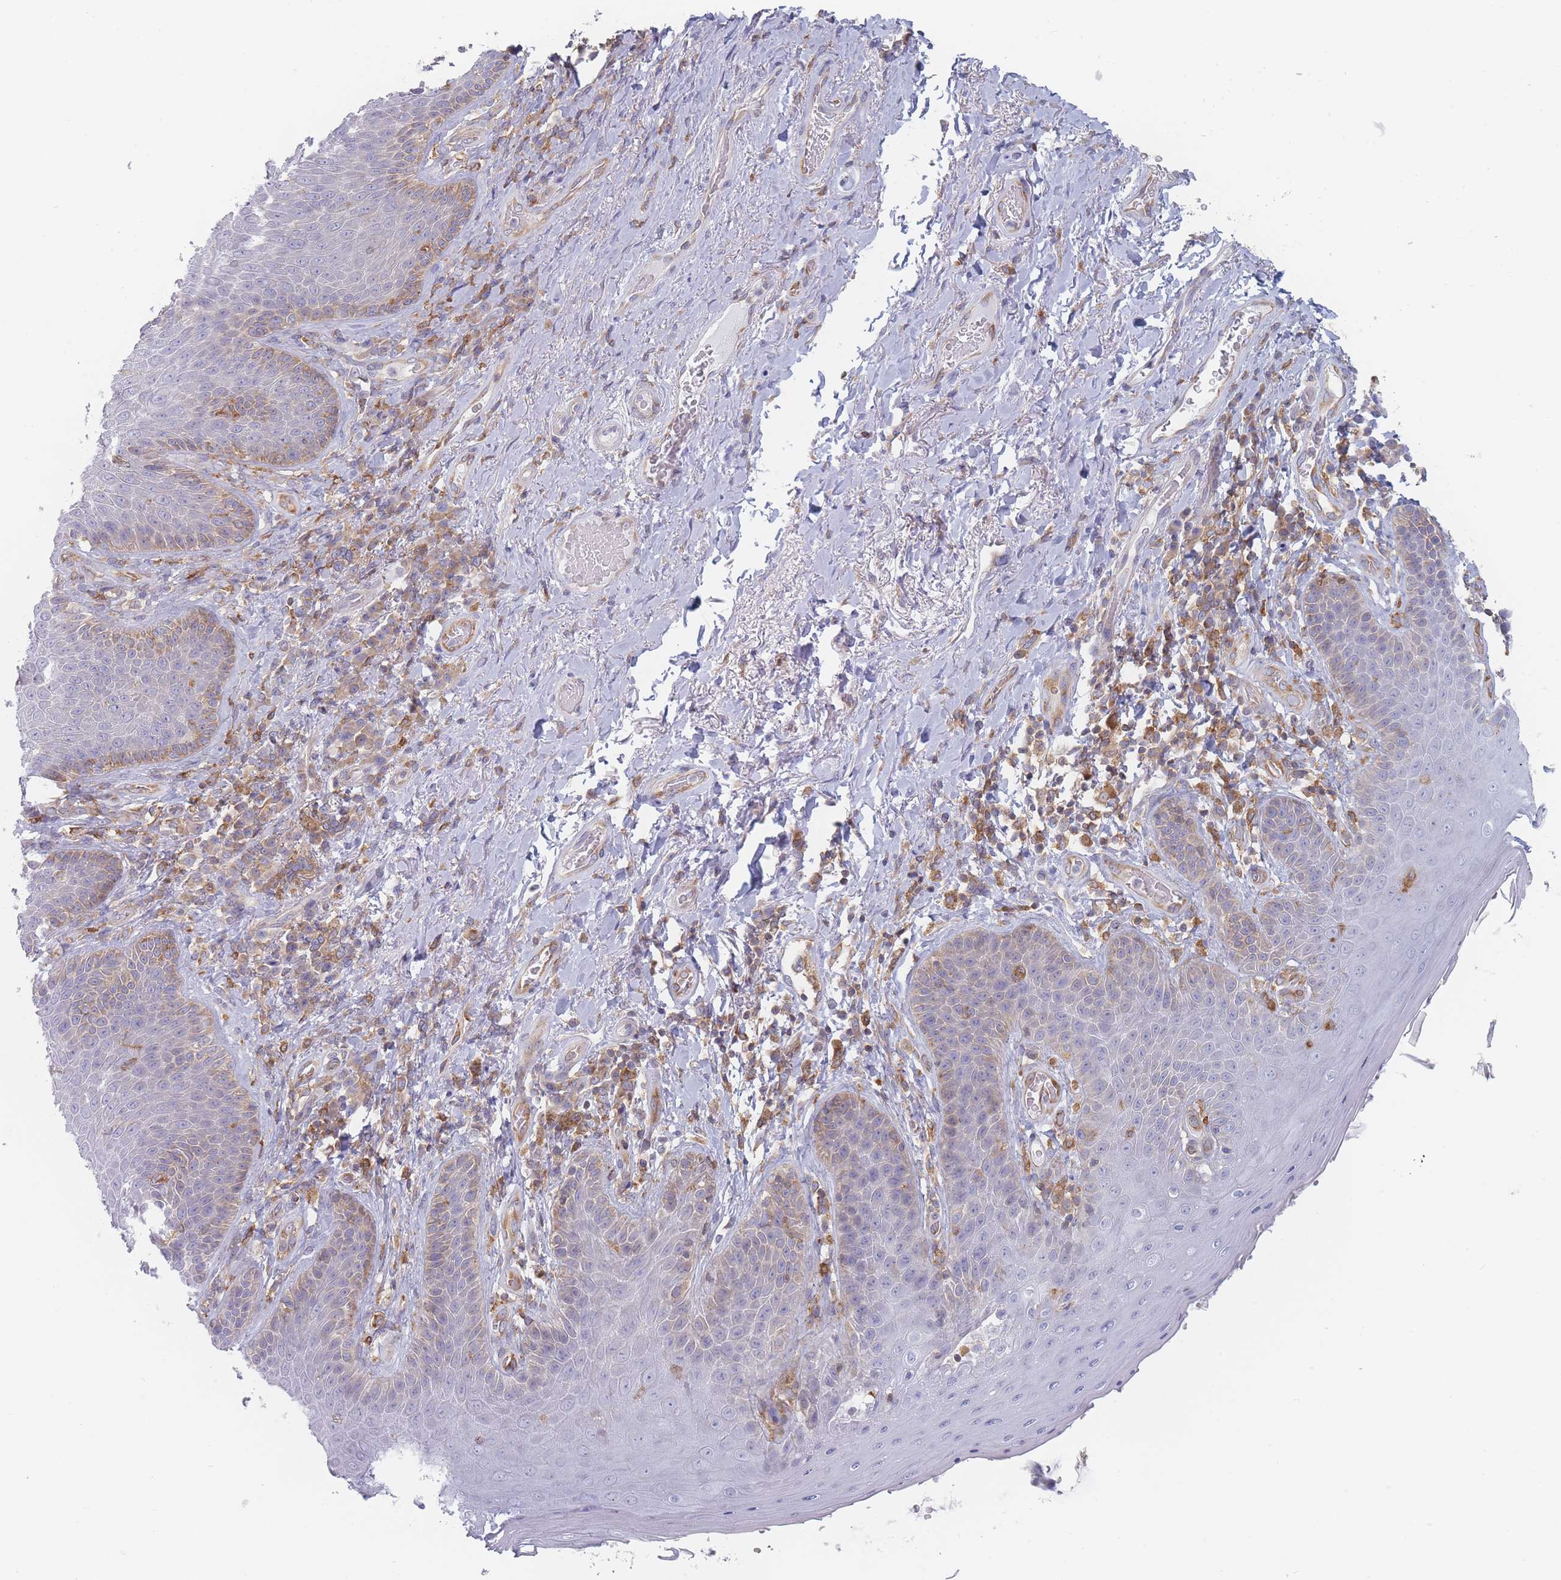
{"staining": {"intensity": "moderate", "quantity": "<25%", "location": "cytoplasmic/membranous"}, "tissue": "skin", "cell_type": "Epidermal cells", "image_type": "normal", "snomed": [{"axis": "morphology", "description": "Normal tissue, NOS"}, {"axis": "topography", "description": "Anal"}], "caption": "Skin stained with immunohistochemistry exhibits moderate cytoplasmic/membranous positivity in approximately <25% of epidermal cells.", "gene": "MAP1S", "patient": {"sex": "female", "age": 89}}